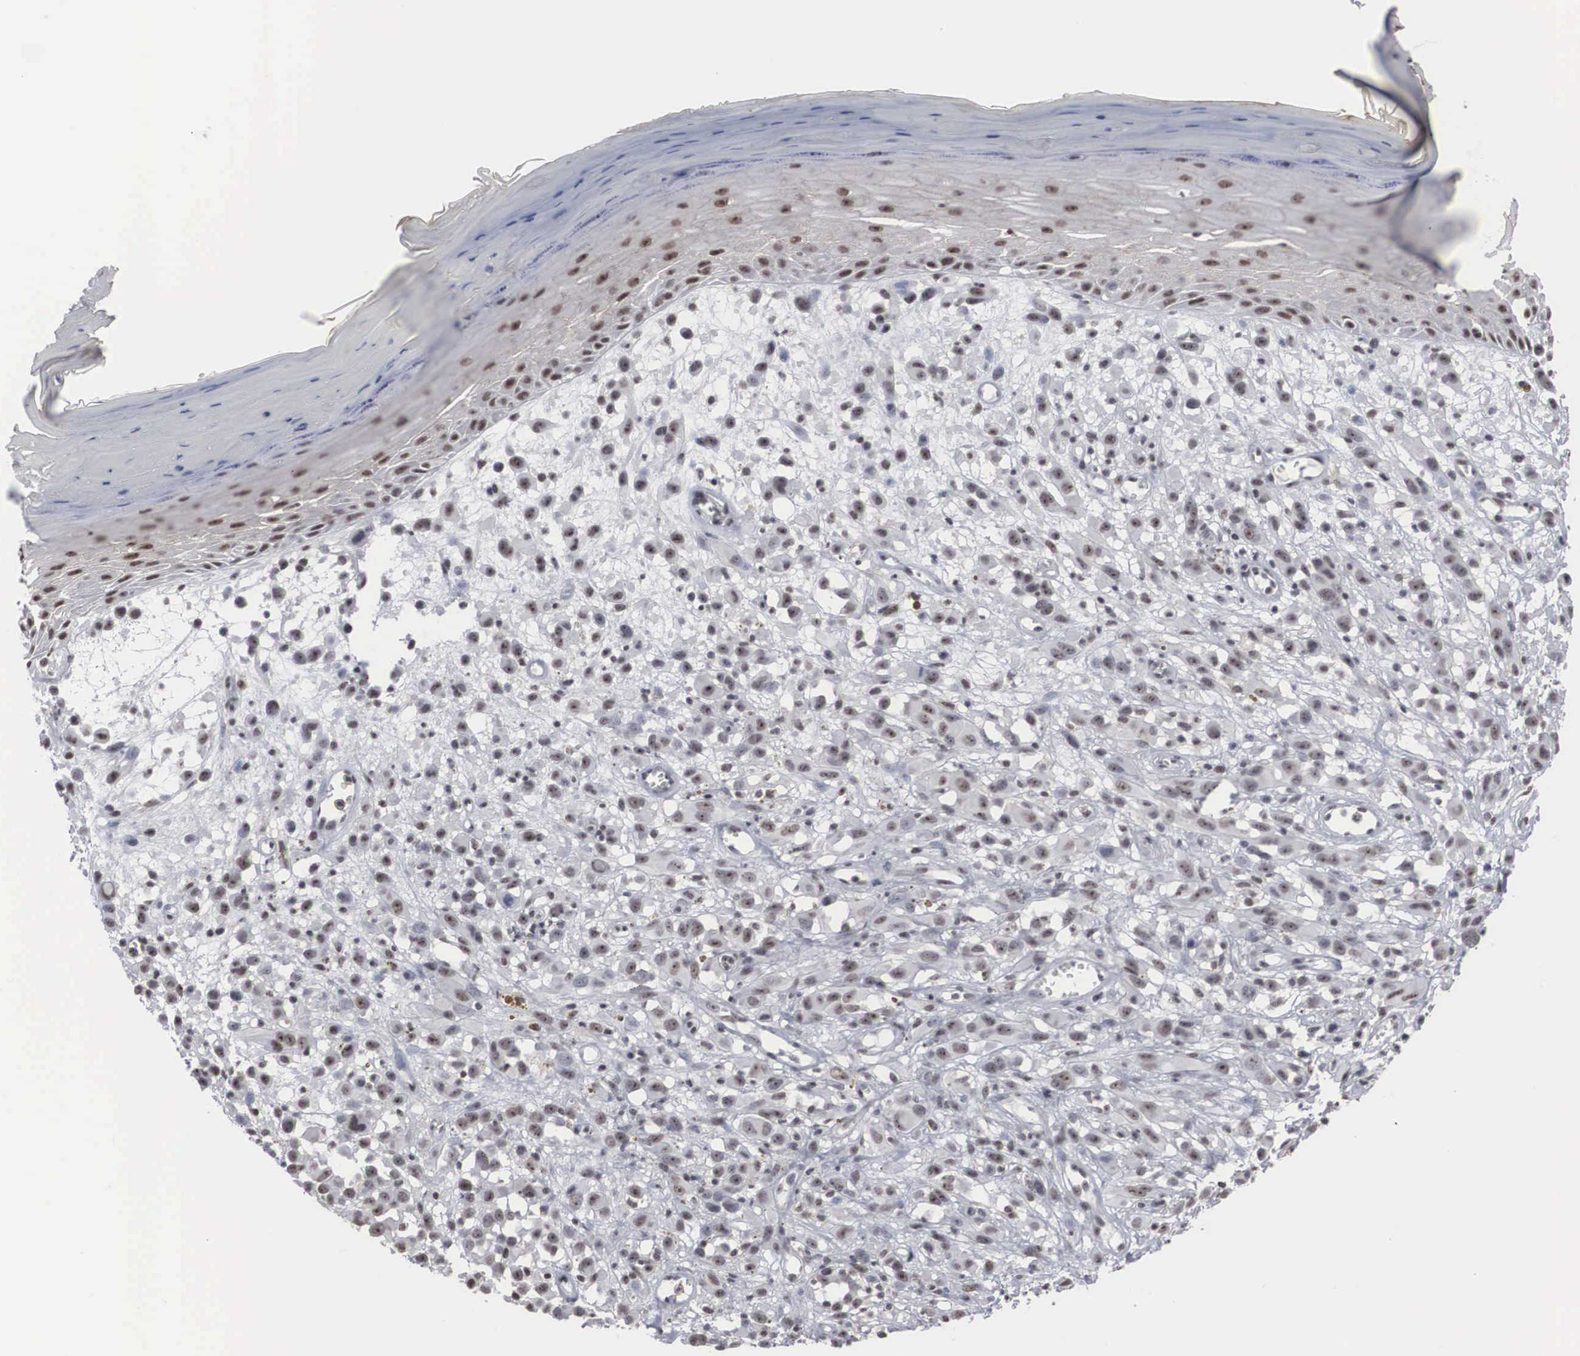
{"staining": {"intensity": "weak", "quantity": "25%-75%", "location": "nuclear"}, "tissue": "melanoma", "cell_type": "Tumor cells", "image_type": "cancer", "snomed": [{"axis": "morphology", "description": "Malignant melanoma, NOS"}, {"axis": "topography", "description": "Skin"}], "caption": "Malignant melanoma tissue demonstrates weak nuclear positivity in approximately 25%-75% of tumor cells", "gene": "AUTS2", "patient": {"sex": "male", "age": 51}}